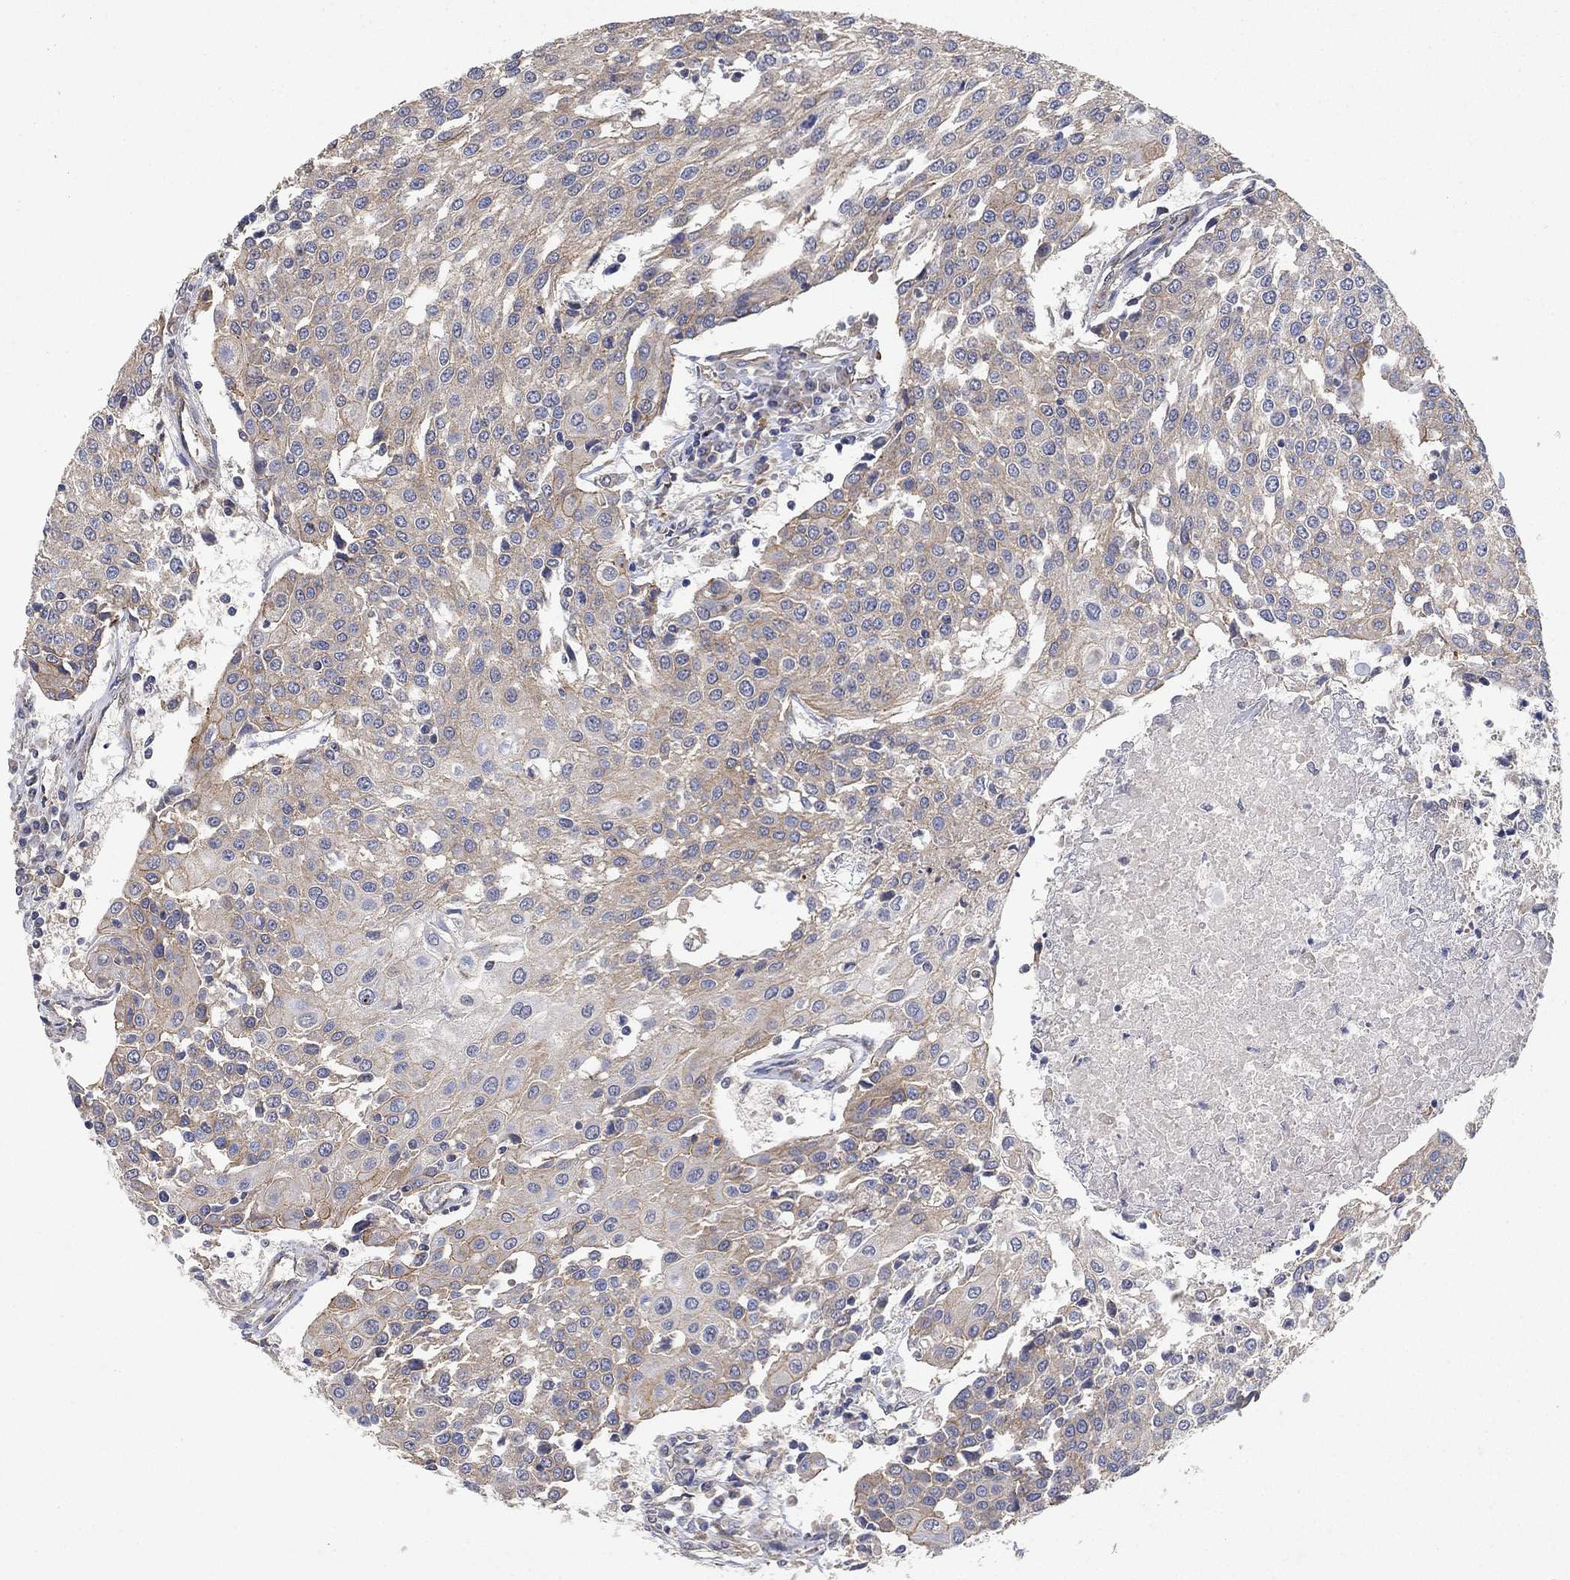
{"staining": {"intensity": "moderate", "quantity": "<25%", "location": "cytoplasmic/membranous"}, "tissue": "urothelial cancer", "cell_type": "Tumor cells", "image_type": "cancer", "snomed": [{"axis": "morphology", "description": "Urothelial carcinoma, High grade"}, {"axis": "topography", "description": "Urinary bladder"}], "caption": "A brown stain shows moderate cytoplasmic/membranous positivity of a protein in human urothelial carcinoma (high-grade) tumor cells.", "gene": "MCUR1", "patient": {"sex": "female", "age": 85}}